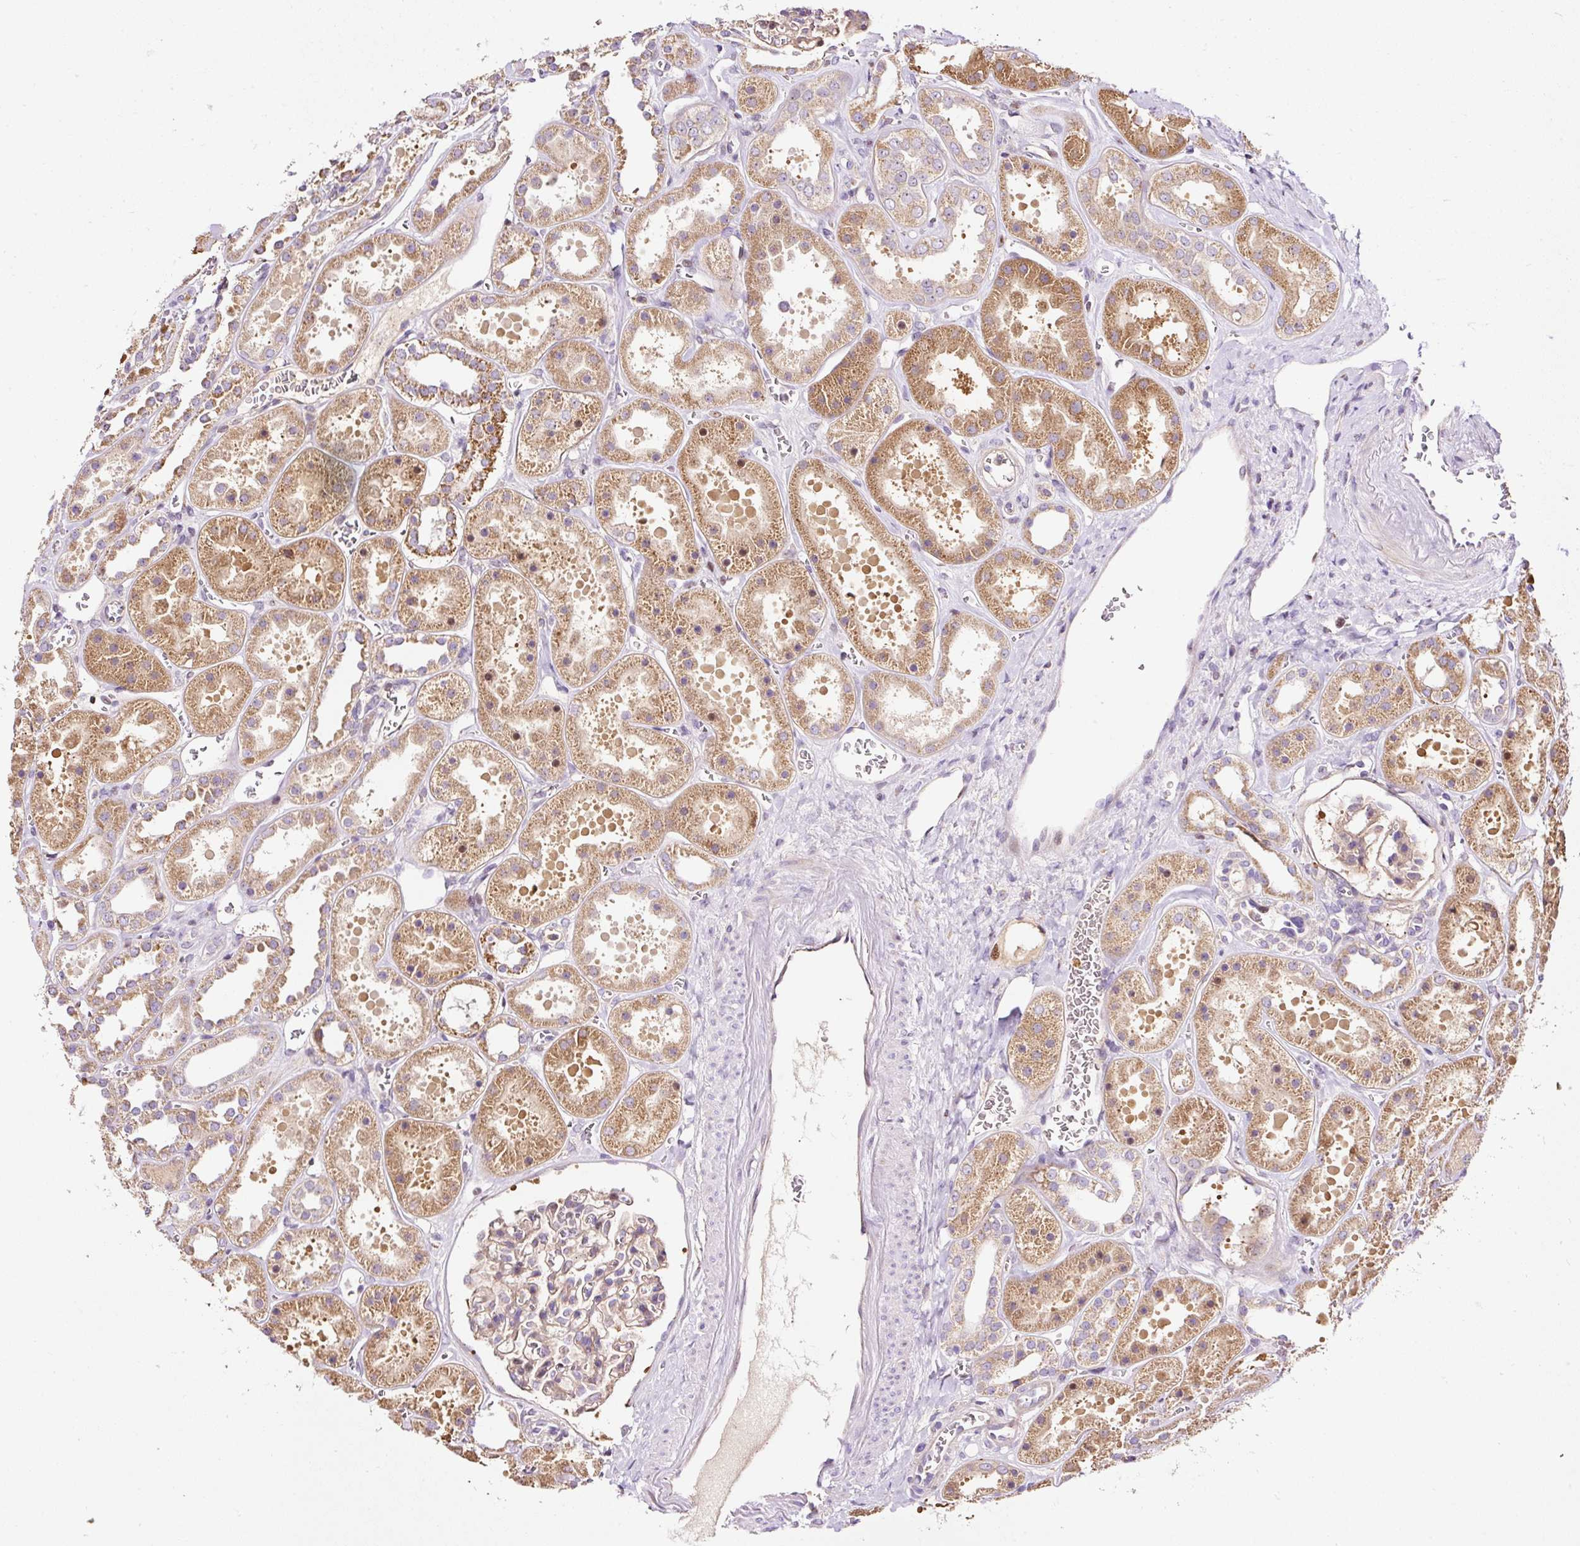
{"staining": {"intensity": "weak", "quantity": "25%-75%", "location": "cytoplasmic/membranous"}, "tissue": "kidney", "cell_type": "Cells in glomeruli", "image_type": "normal", "snomed": [{"axis": "morphology", "description": "Normal tissue, NOS"}, {"axis": "topography", "description": "Kidney"}], "caption": "IHC histopathology image of benign human kidney stained for a protein (brown), which displays low levels of weak cytoplasmic/membranous expression in approximately 25%-75% of cells in glomeruli.", "gene": "BOLA3", "patient": {"sex": "female", "age": 41}}